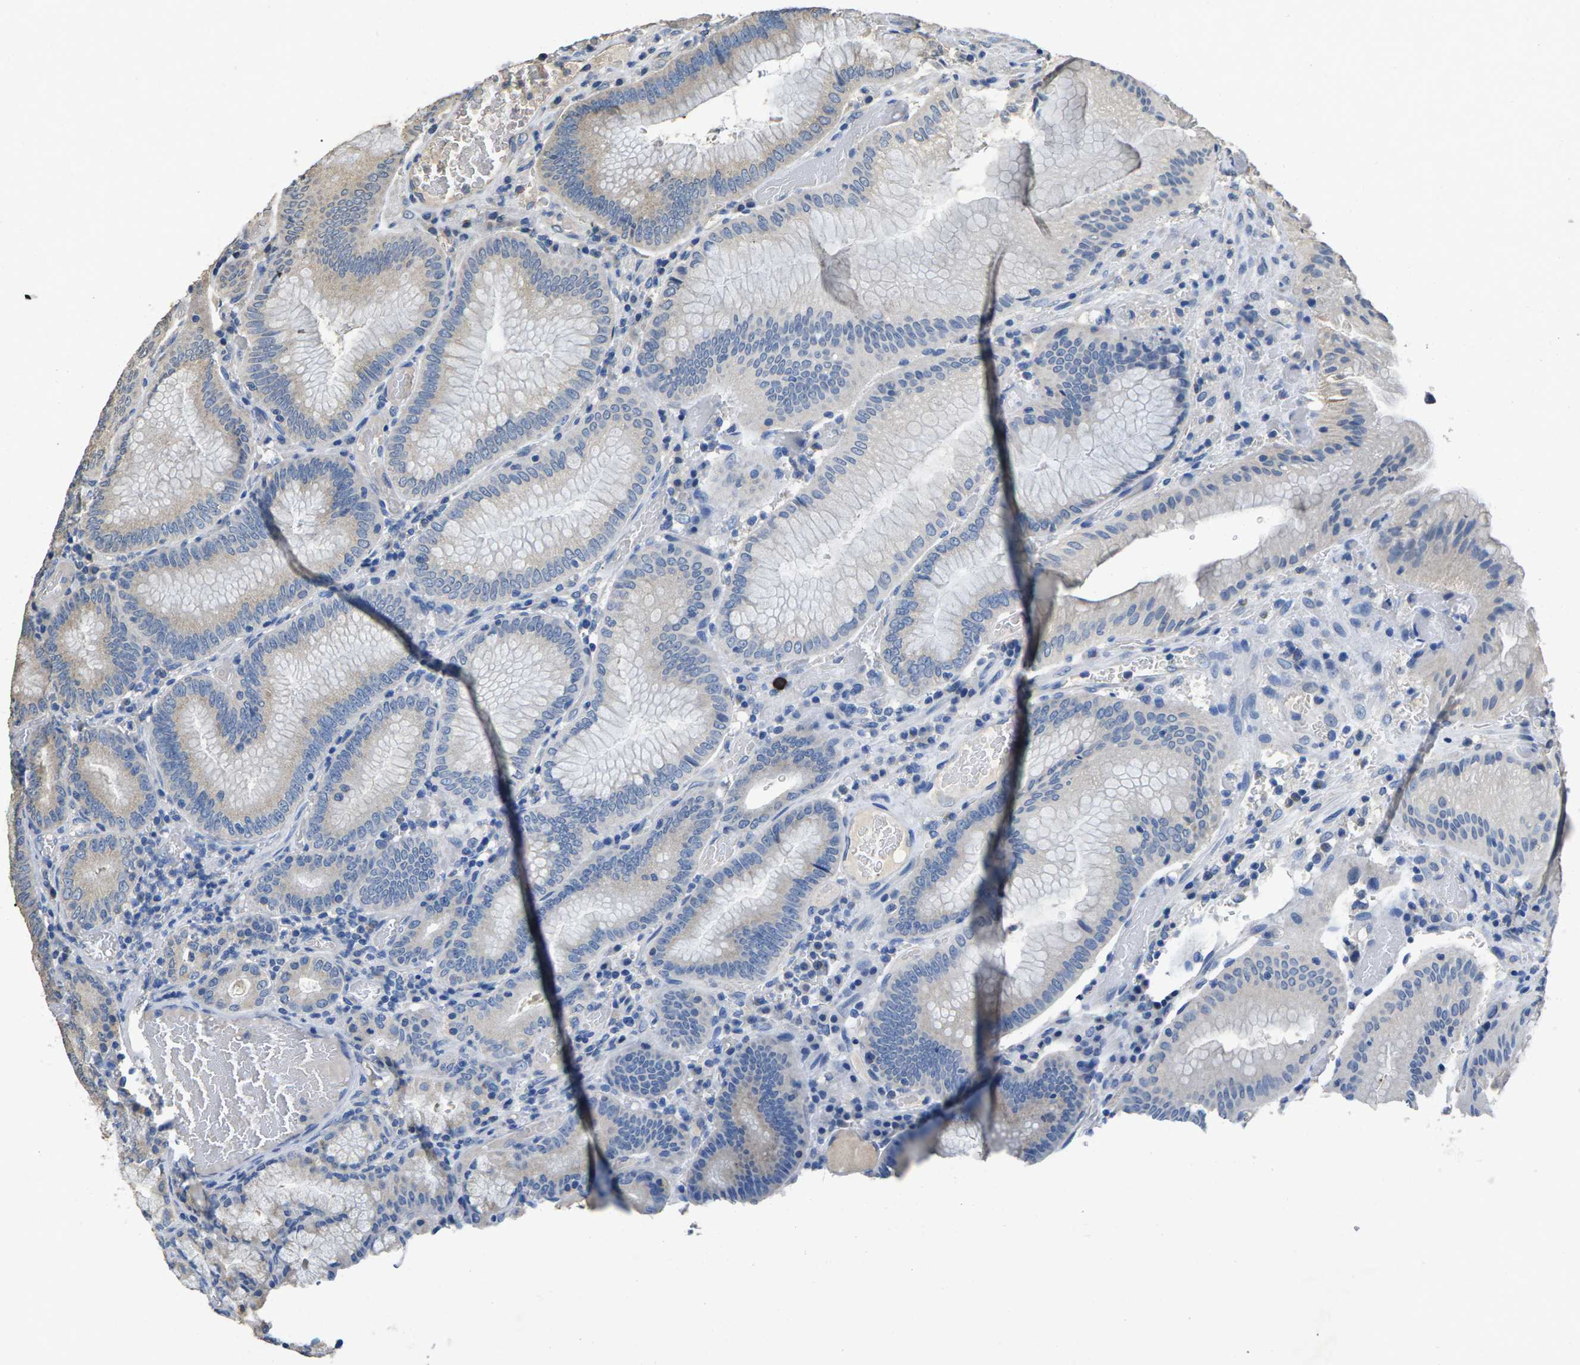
{"staining": {"intensity": "moderate", "quantity": "25%-75%", "location": "cytoplasmic/membranous"}, "tissue": "stomach", "cell_type": "Glandular cells", "image_type": "normal", "snomed": [{"axis": "morphology", "description": "Normal tissue, NOS"}, {"axis": "morphology", "description": "Carcinoid, malignant, NOS"}, {"axis": "topography", "description": "Stomach, upper"}], "caption": "The photomicrograph reveals staining of normal stomach, revealing moderate cytoplasmic/membranous protein positivity (brown color) within glandular cells.", "gene": "B4GAT1", "patient": {"sex": "male", "age": 39}}